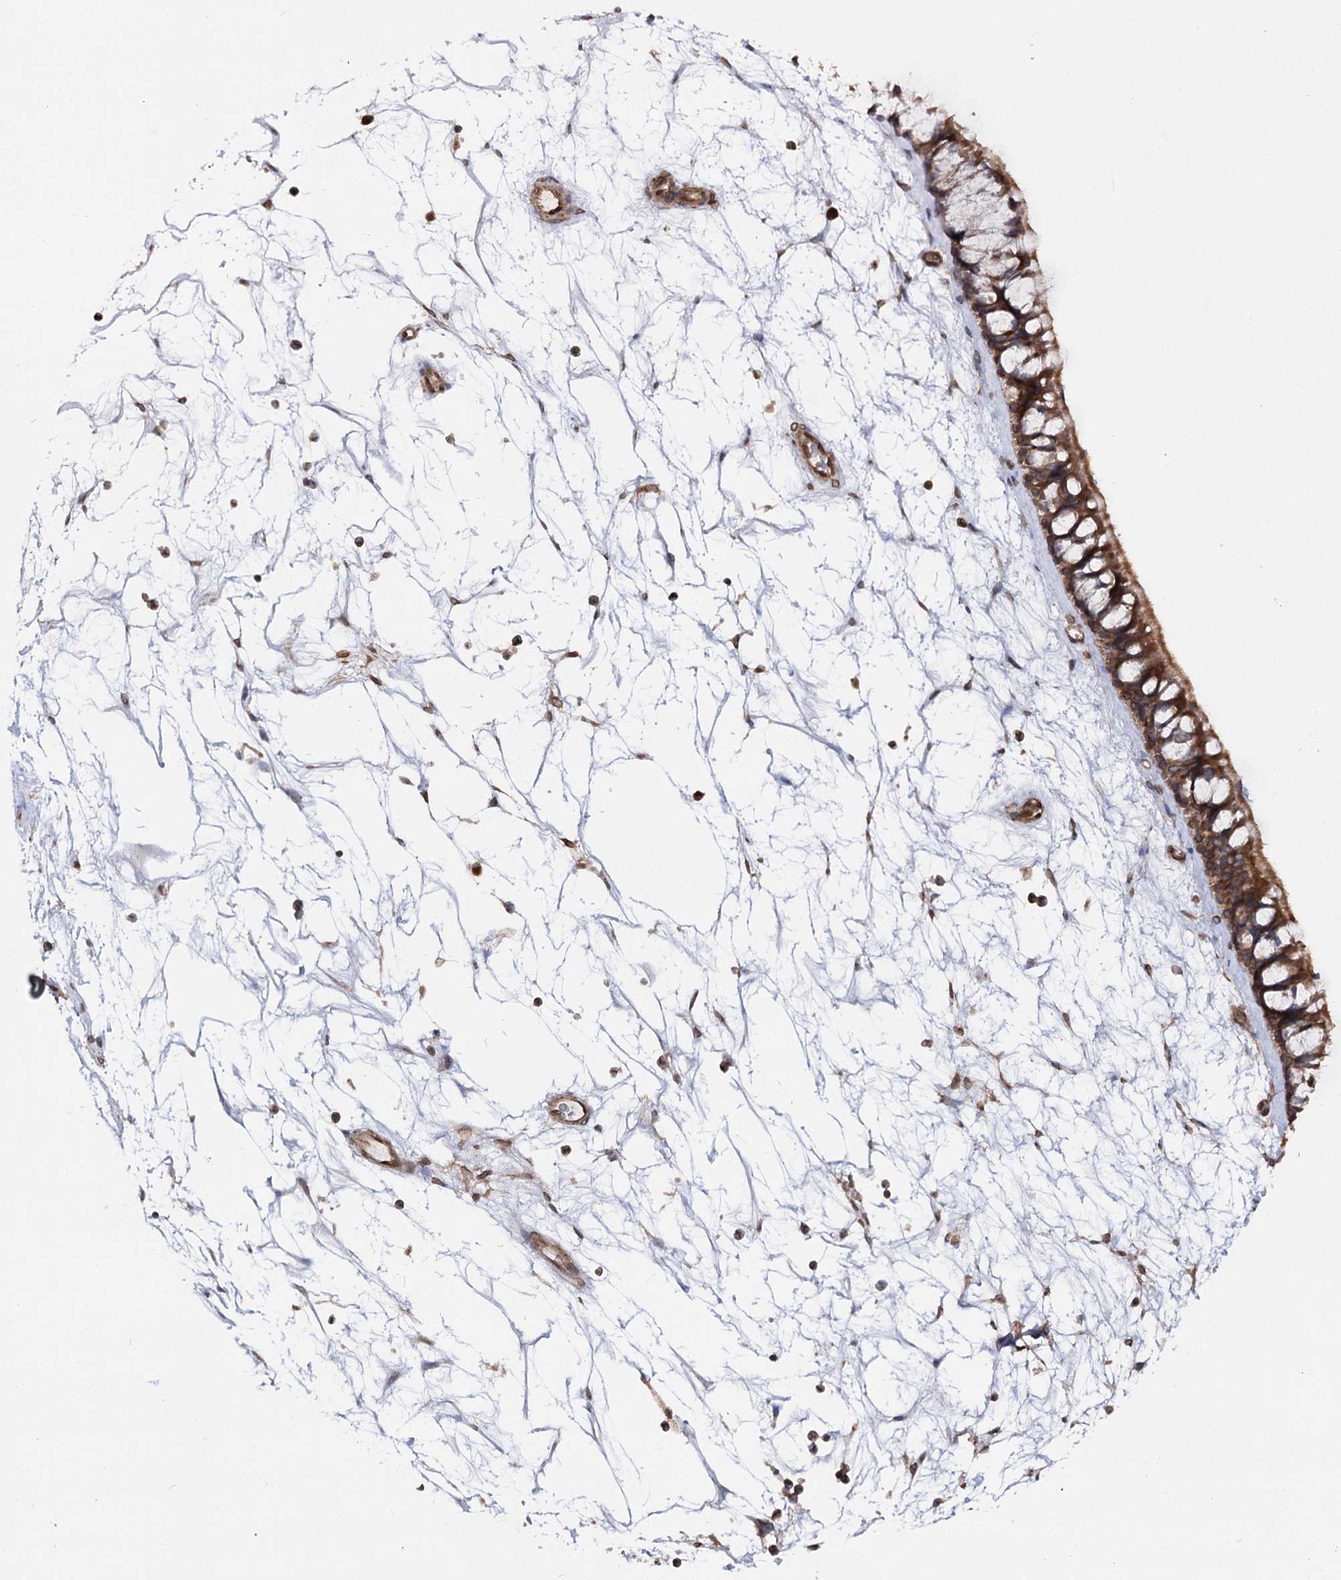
{"staining": {"intensity": "strong", "quantity": ">75%", "location": "cytoplasmic/membranous"}, "tissue": "nasopharynx", "cell_type": "Respiratory epithelial cells", "image_type": "normal", "snomed": [{"axis": "morphology", "description": "Normal tissue, NOS"}, {"axis": "topography", "description": "Nasopharynx"}], "caption": "Nasopharynx stained with immunohistochemistry (IHC) exhibits strong cytoplasmic/membranous staining in about >75% of respiratory epithelial cells. (Stains: DAB in brown, nuclei in blue, Microscopy: brightfield microscopy at high magnification).", "gene": "FGFR1OP2", "patient": {"sex": "male", "age": 64}}